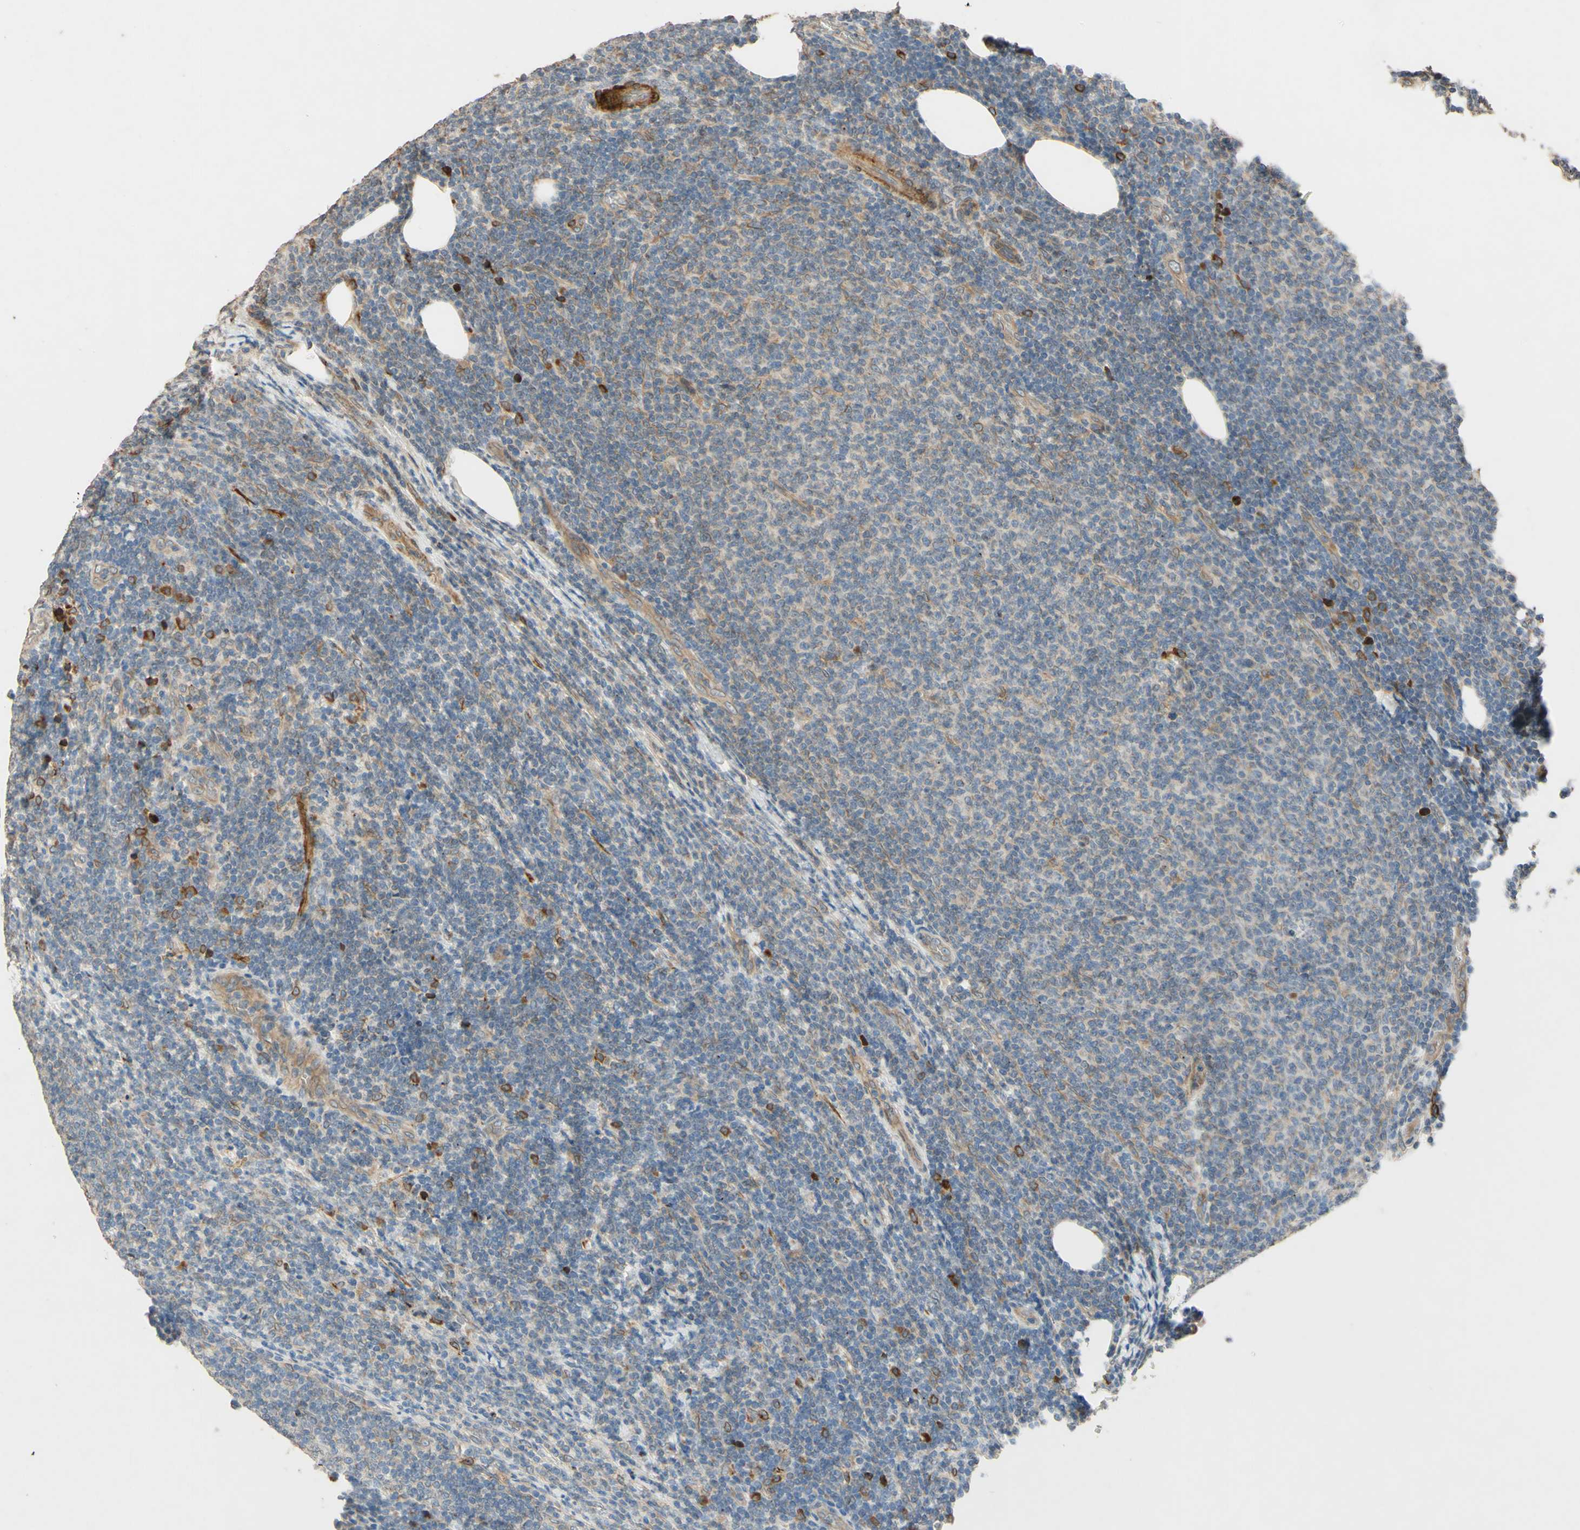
{"staining": {"intensity": "strong", "quantity": "<25%", "location": "cytoplasmic/membranous,nuclear"}, "tissue": "lymphoma", "cell_type": "Tumor cells", "image_type": "cancer", "snomed": [{"axis": "morphology", "description": "Malignant lymphoma, non-Hodgkin's type, Low grade"}, {"axis": "topography", "description": "Lymph node"}], "caption": "Strong cytoplasmic/membranous and nuclear staining for a protein is identified in approximately <25% of tumor cells of low-grade malignant lymphoma, non-Hodgkin's type using immunohistochemistry.", "gene": "PTPRU", "patient": {"sex": "male", "age": 66}}